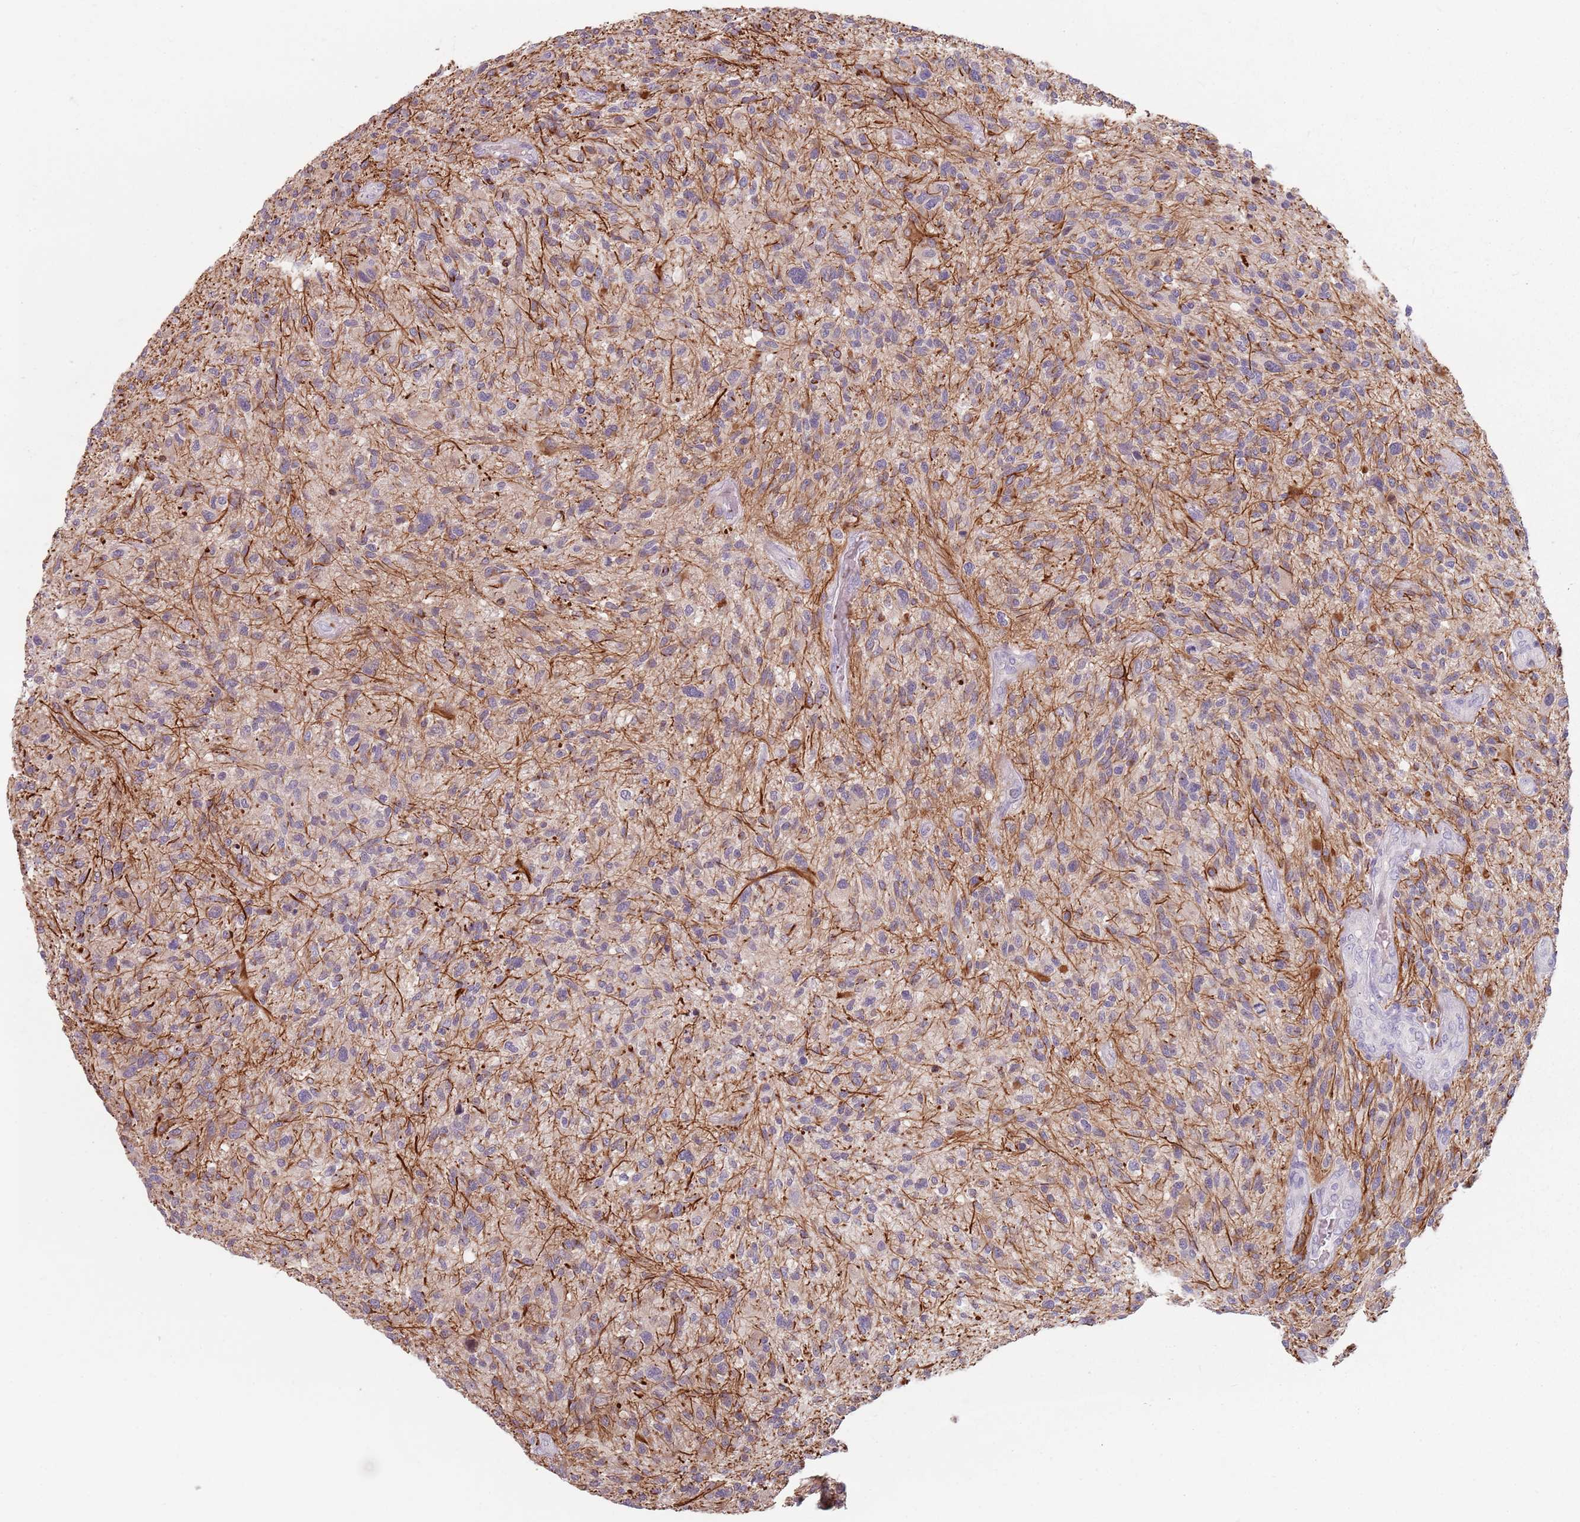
{"staining": {"intensity": "negative", "quantity": "none", "location": "none"}, "tissue": "glioma", "cell_type": "Tumor cells", "image_type": "cancer", "snomed": [{"axis": "morphology", "description": "Glioma, malignant, High grade"}, {"axis": "topography", "description": "Brain"}], "caption": "High magnification brightfield microscopy of malignant glioma (high-grade) stained with DAB (3,3'-diaminobenzidine) (brown) and counterstained with hematoxylin (blue): tumor cells show no significant positivity. The staining is performed using DAB brown chromogen with nuclei counter-stained in using hematoxylin.", "gene": "CEP19", "patient": {"sex": "male", "age": 47}}